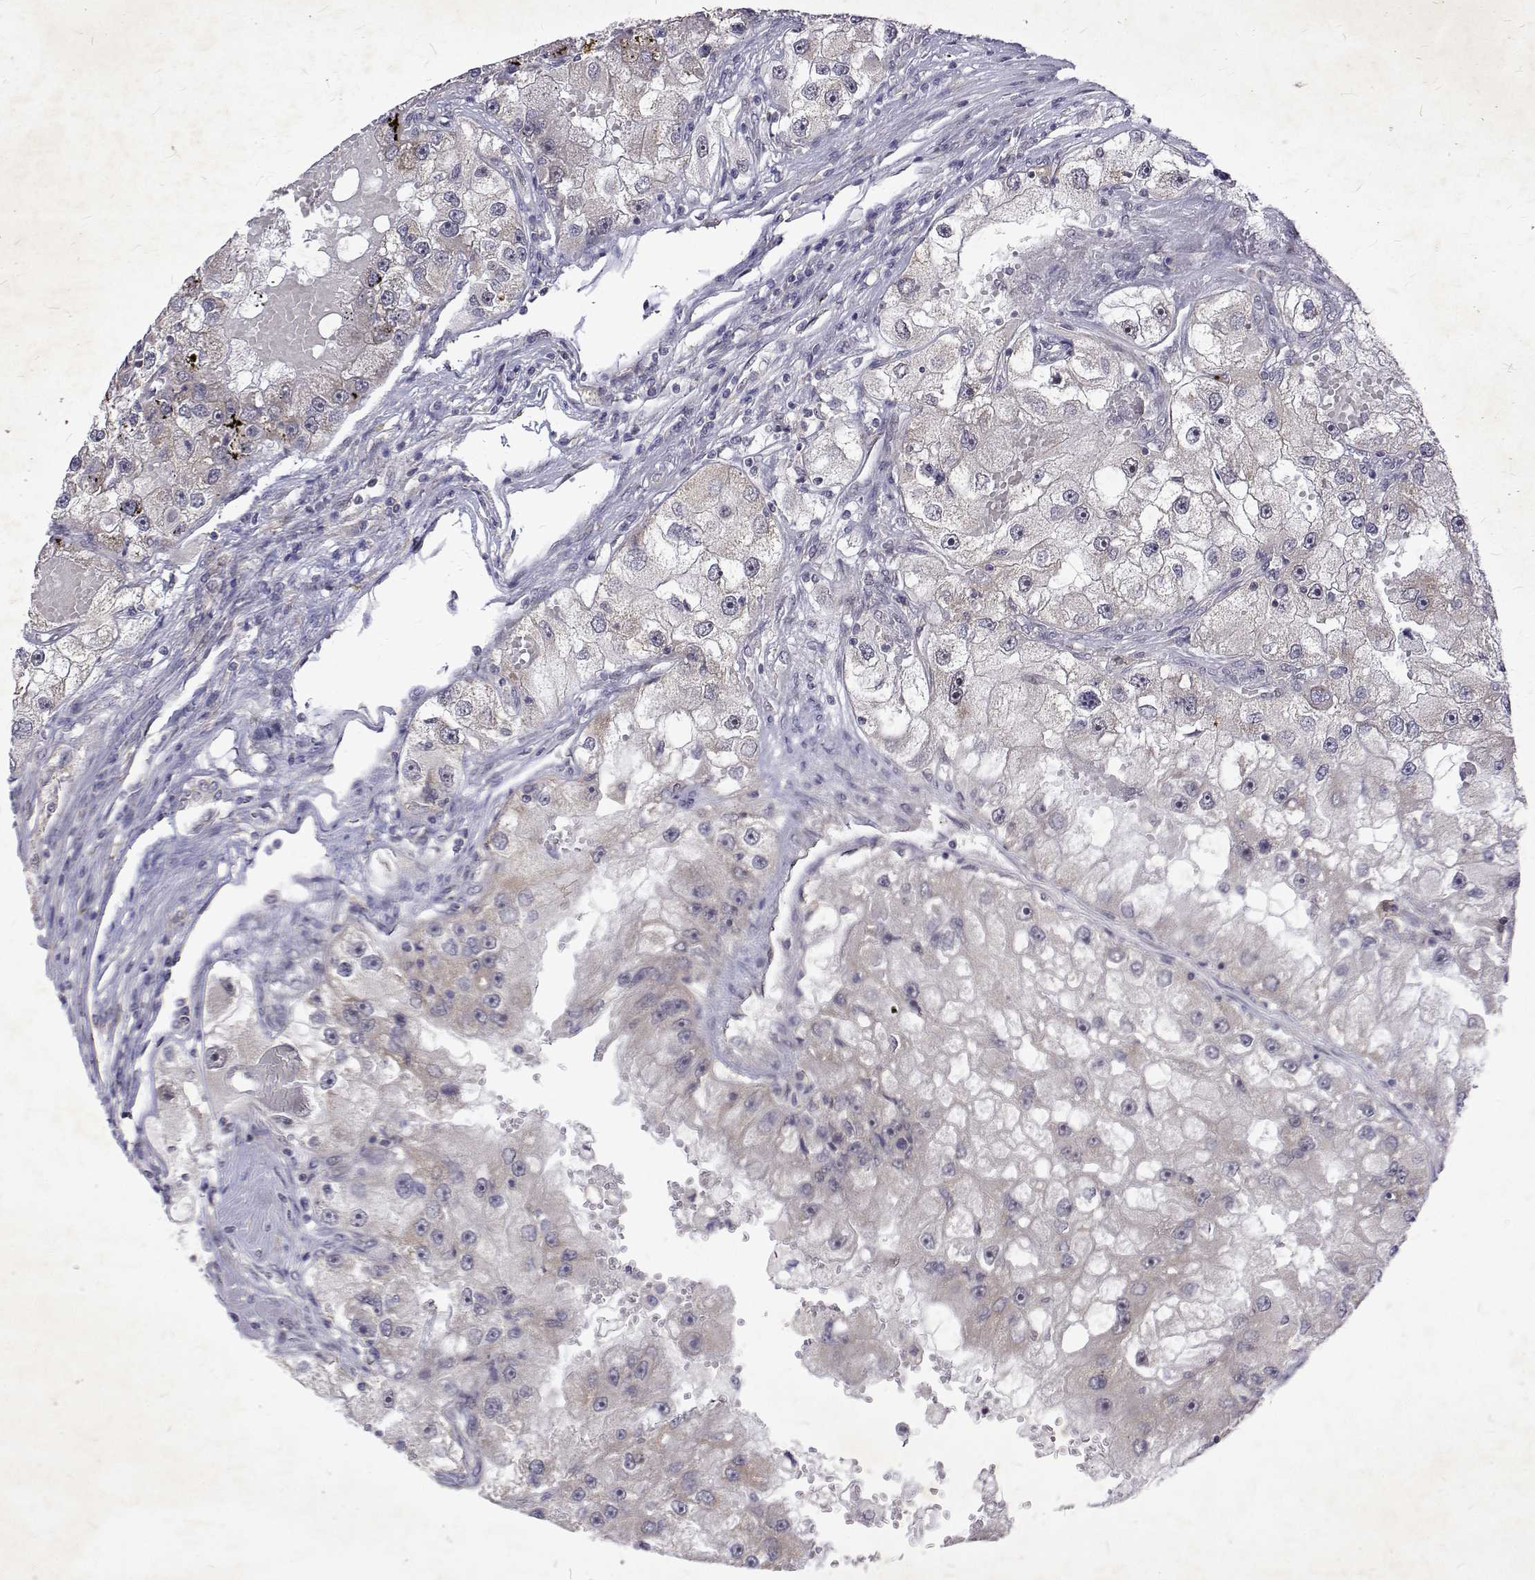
{"staining": {"intensity": "negative", "quantity": "none", "location": "none"}, "tissue": "renal cancer", "cell_type": "Tumor cells", "image_type": "cancer", "snomed": [{"axis": "morphology", "description": "Adenocarcinoma, NOS"}, {"axis": "topography", "description": "Kidney"}], "caption": "The photomicrograph exhibits no staining of tumor cells in adenocarcinoma (renal).", "gene": "ALKBH8", "patient": {"sex": "male", "age": 63}}